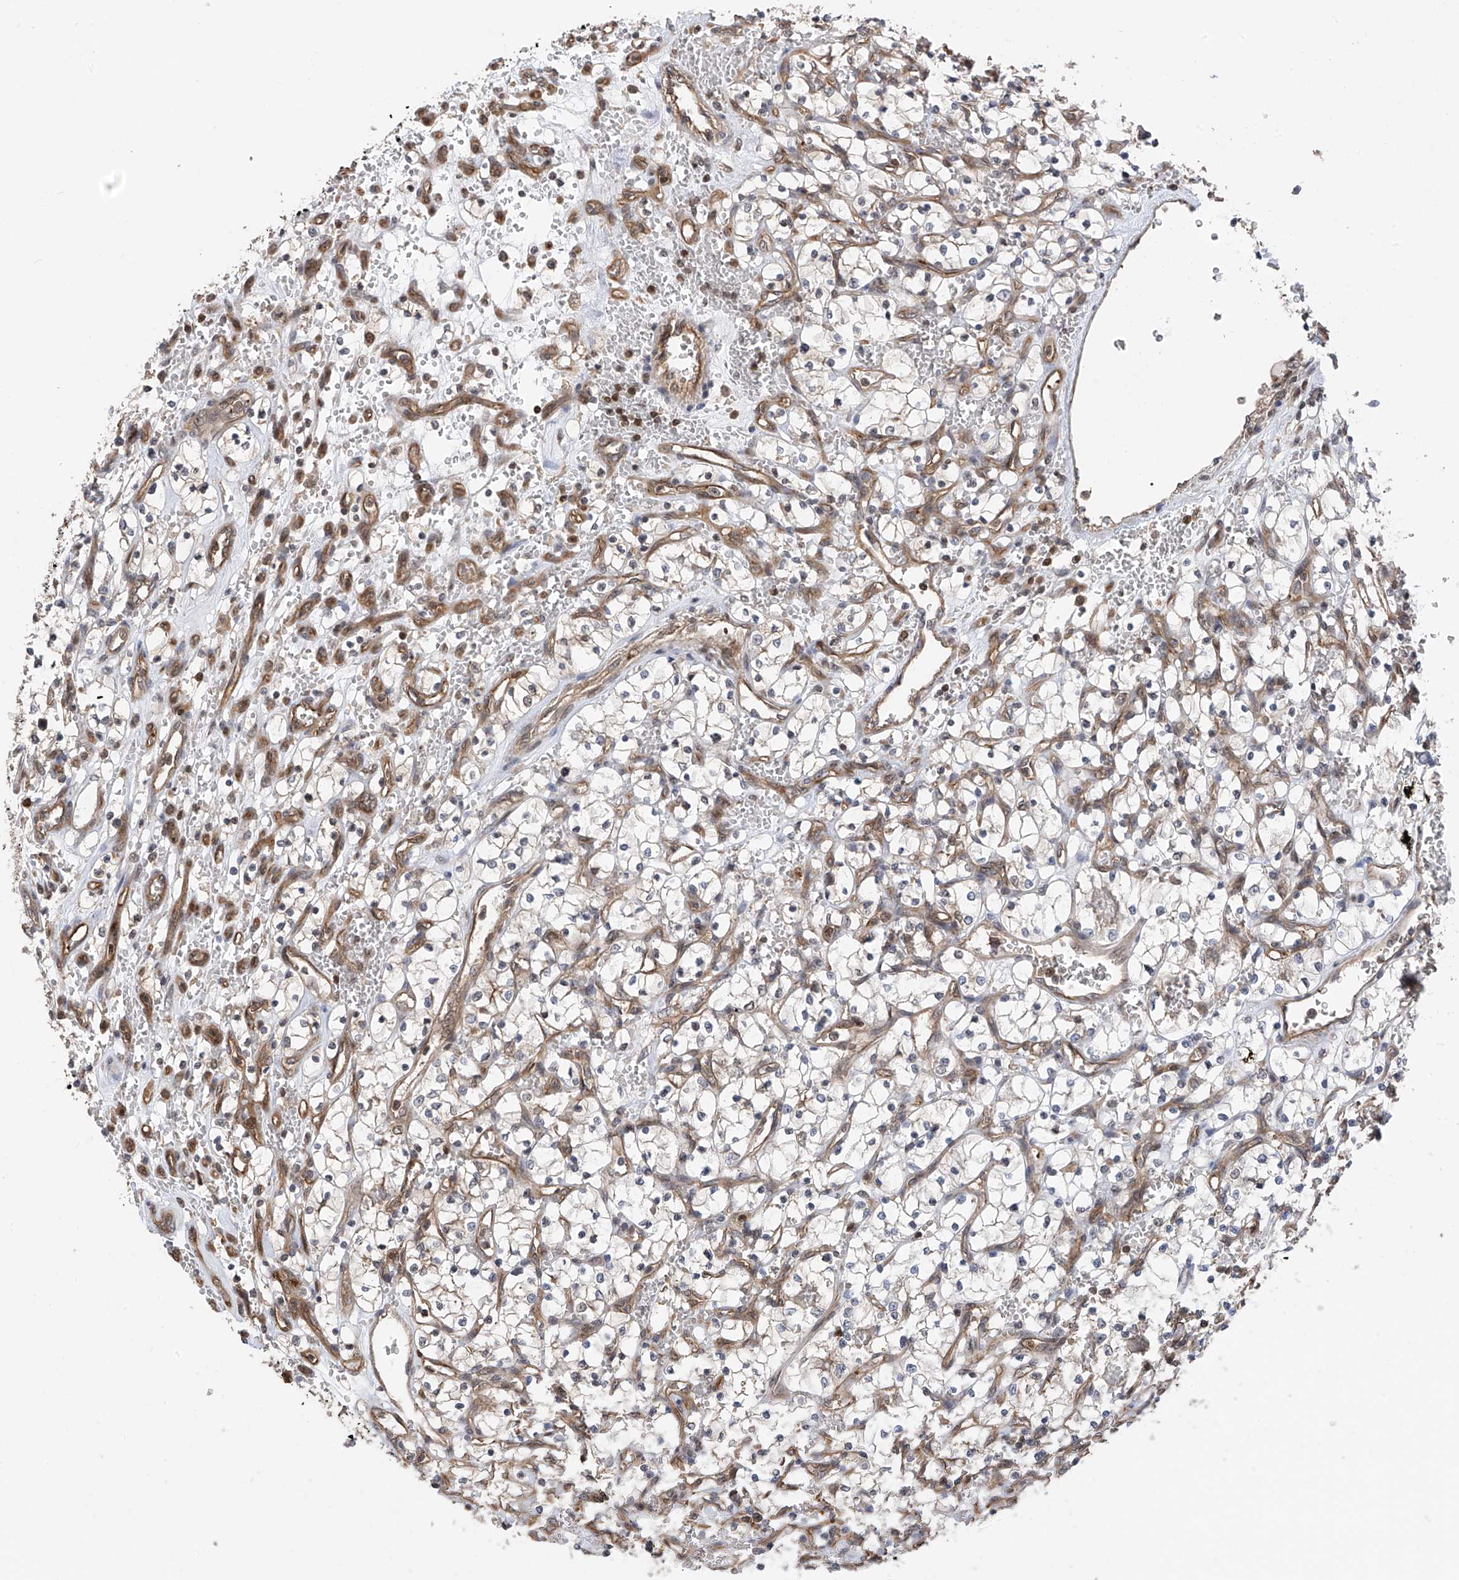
{"staining": {"intensity": "negative", "quantity": "none", "location": "none"}, "tissue": "renal cancer", "cell_type": "Tumor cells", "image_type": "cancer", "snomed": [{"axis": "morphology", "description": "Adenocarcinoma, NOS"}, {"axis": "topography", "description": "Kidney"}], "caption": "Protein analysis of renal cancer (adenocarcinoma) exhibits no significant positivity in tumor cells. Brightfield microscopy of immunohistochemistry stained with DAB (brown) and hematoxylin (blue), captured at high magnification.", "gene": "DNAJC9", "patient": {"sex": "female", "age": 69}}